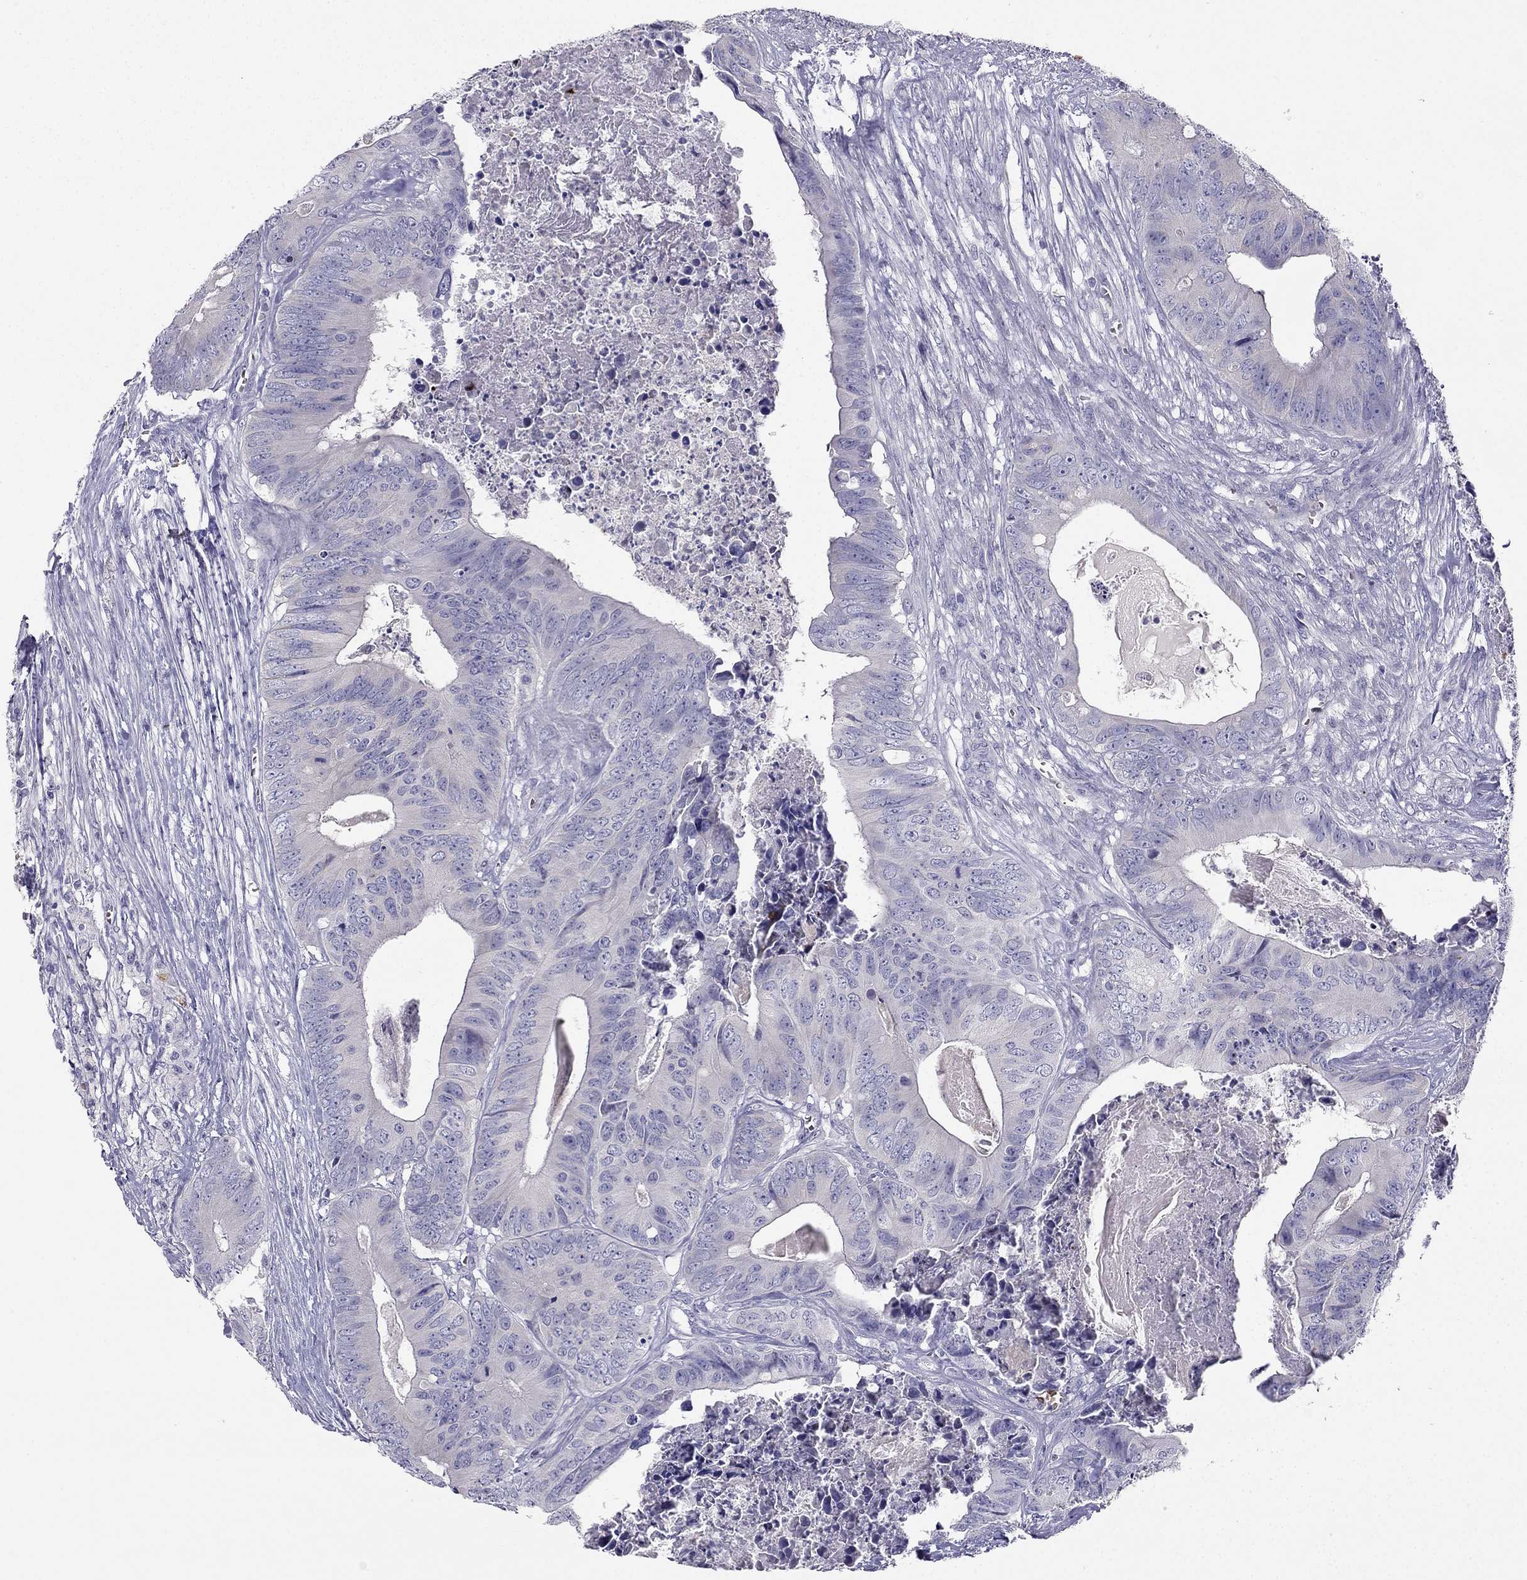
{"staining": {"intensity": "negative", "quantity": "none", "location": "none"}, "tissue": "colorectal cancer", "cell_type": "Tumor cells", "image_type": "cancer", "snomed": [{"axis": "morphology", "description": "Adenocarcinoma, NOS"}, {"axis": "topography", "description": "Colon"}], "caption": "Colorectal cancer stained for a protein using immunohistochemistry (IHC) displays no positivity tumor cells.", "gene": "RSPH14", "patient": {"sex": "male", "age": 84}}